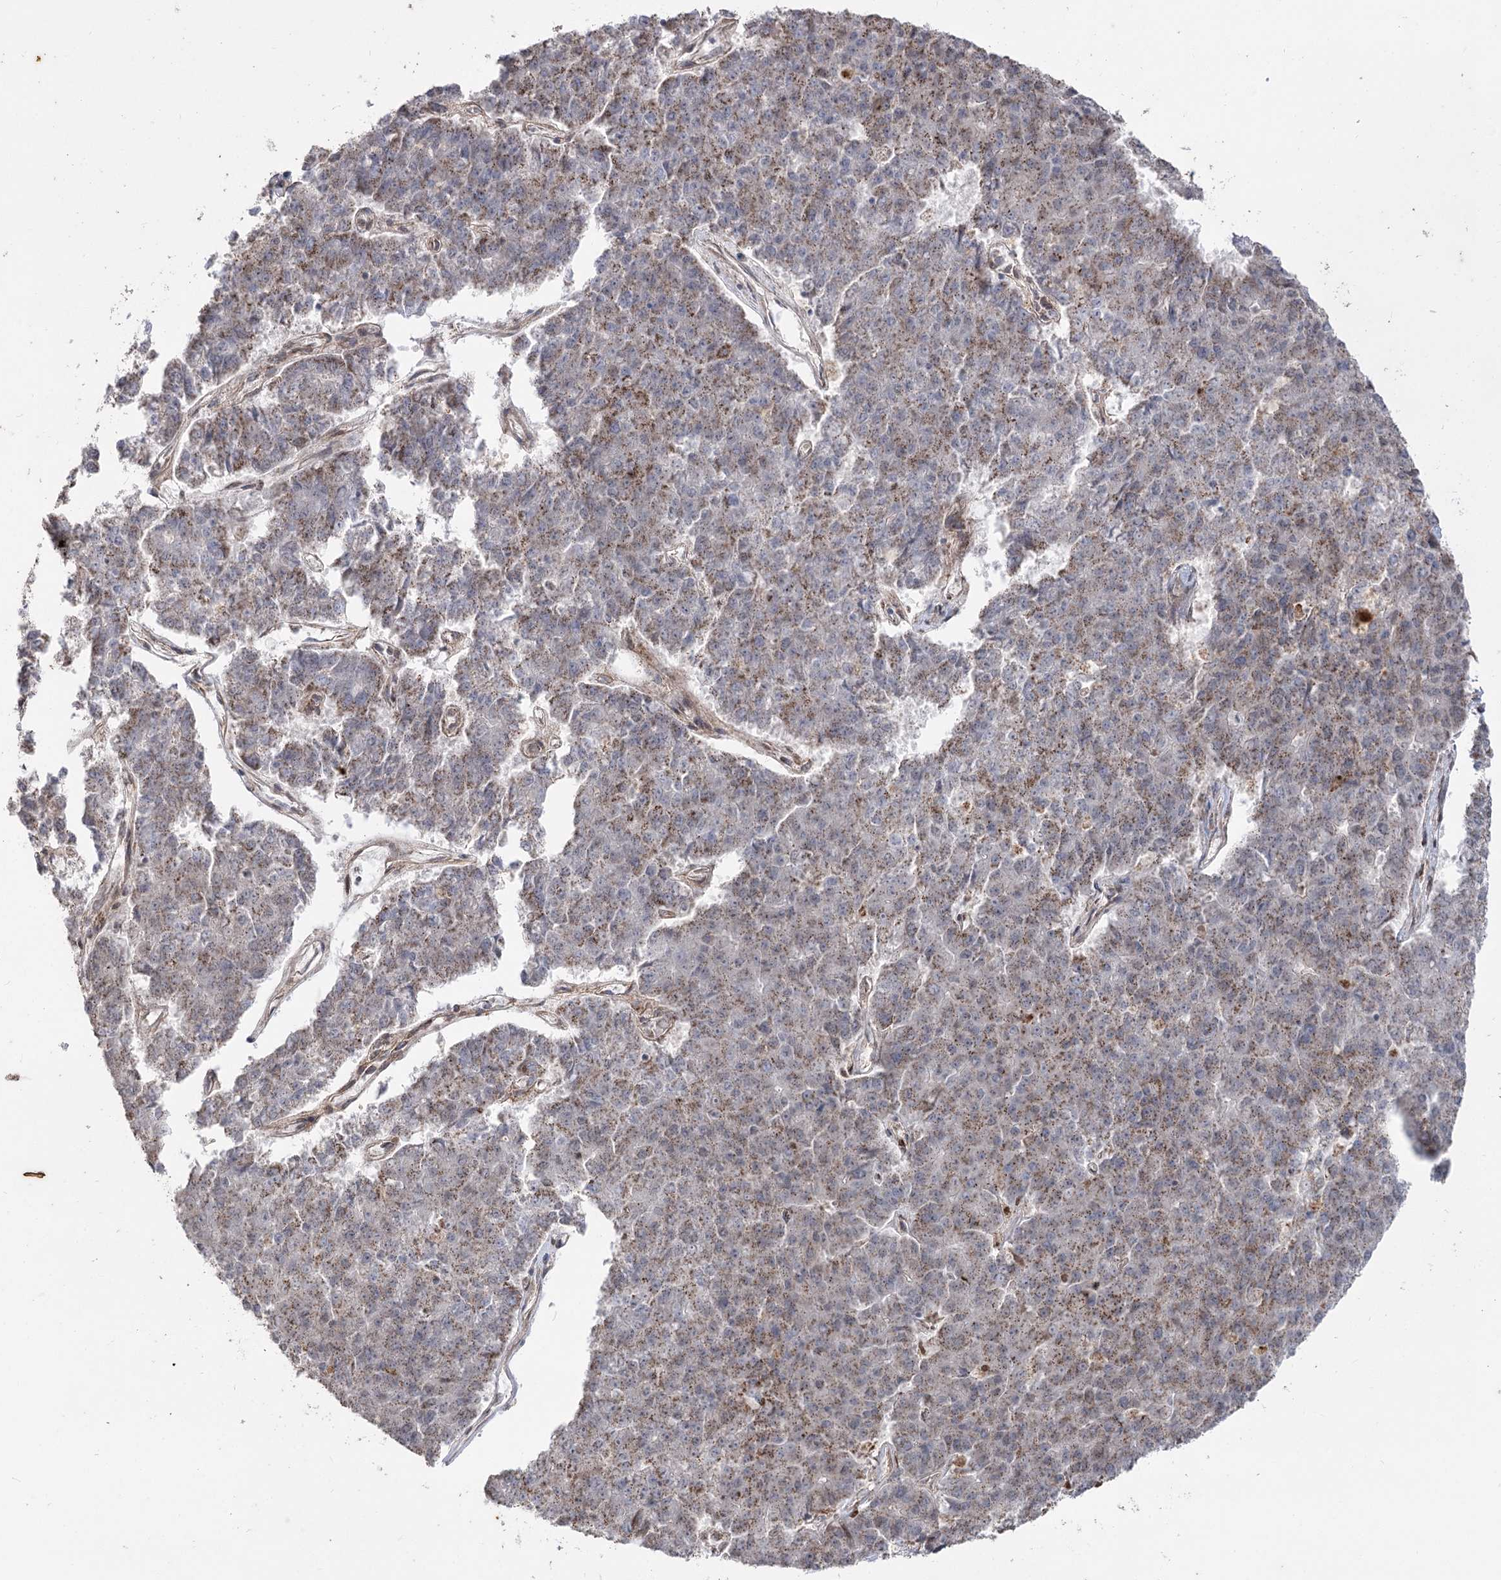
{"staining": {"intensity": "moderate", "quantity": "25%-75%", "location": "cytoplasmic/membranous"}, "tissue": "pancreatic cancer", "cell_type": "Tumor cells", "image_type": "cancer", "snomed": [{"axis": "morphology", "description": "Adenocarcinoma, NOS"}, {"axis": "topography", "description": "Pancreas"}], "caption": "A histopathology image of pancreatic cancer (adenocarcinoma) stained for a protein displays moderate cytoplasmic/membranous brown staining in tumor cells.", "gene": "ZSCAN23", "patient": {"sex": "male", "age": 50}}